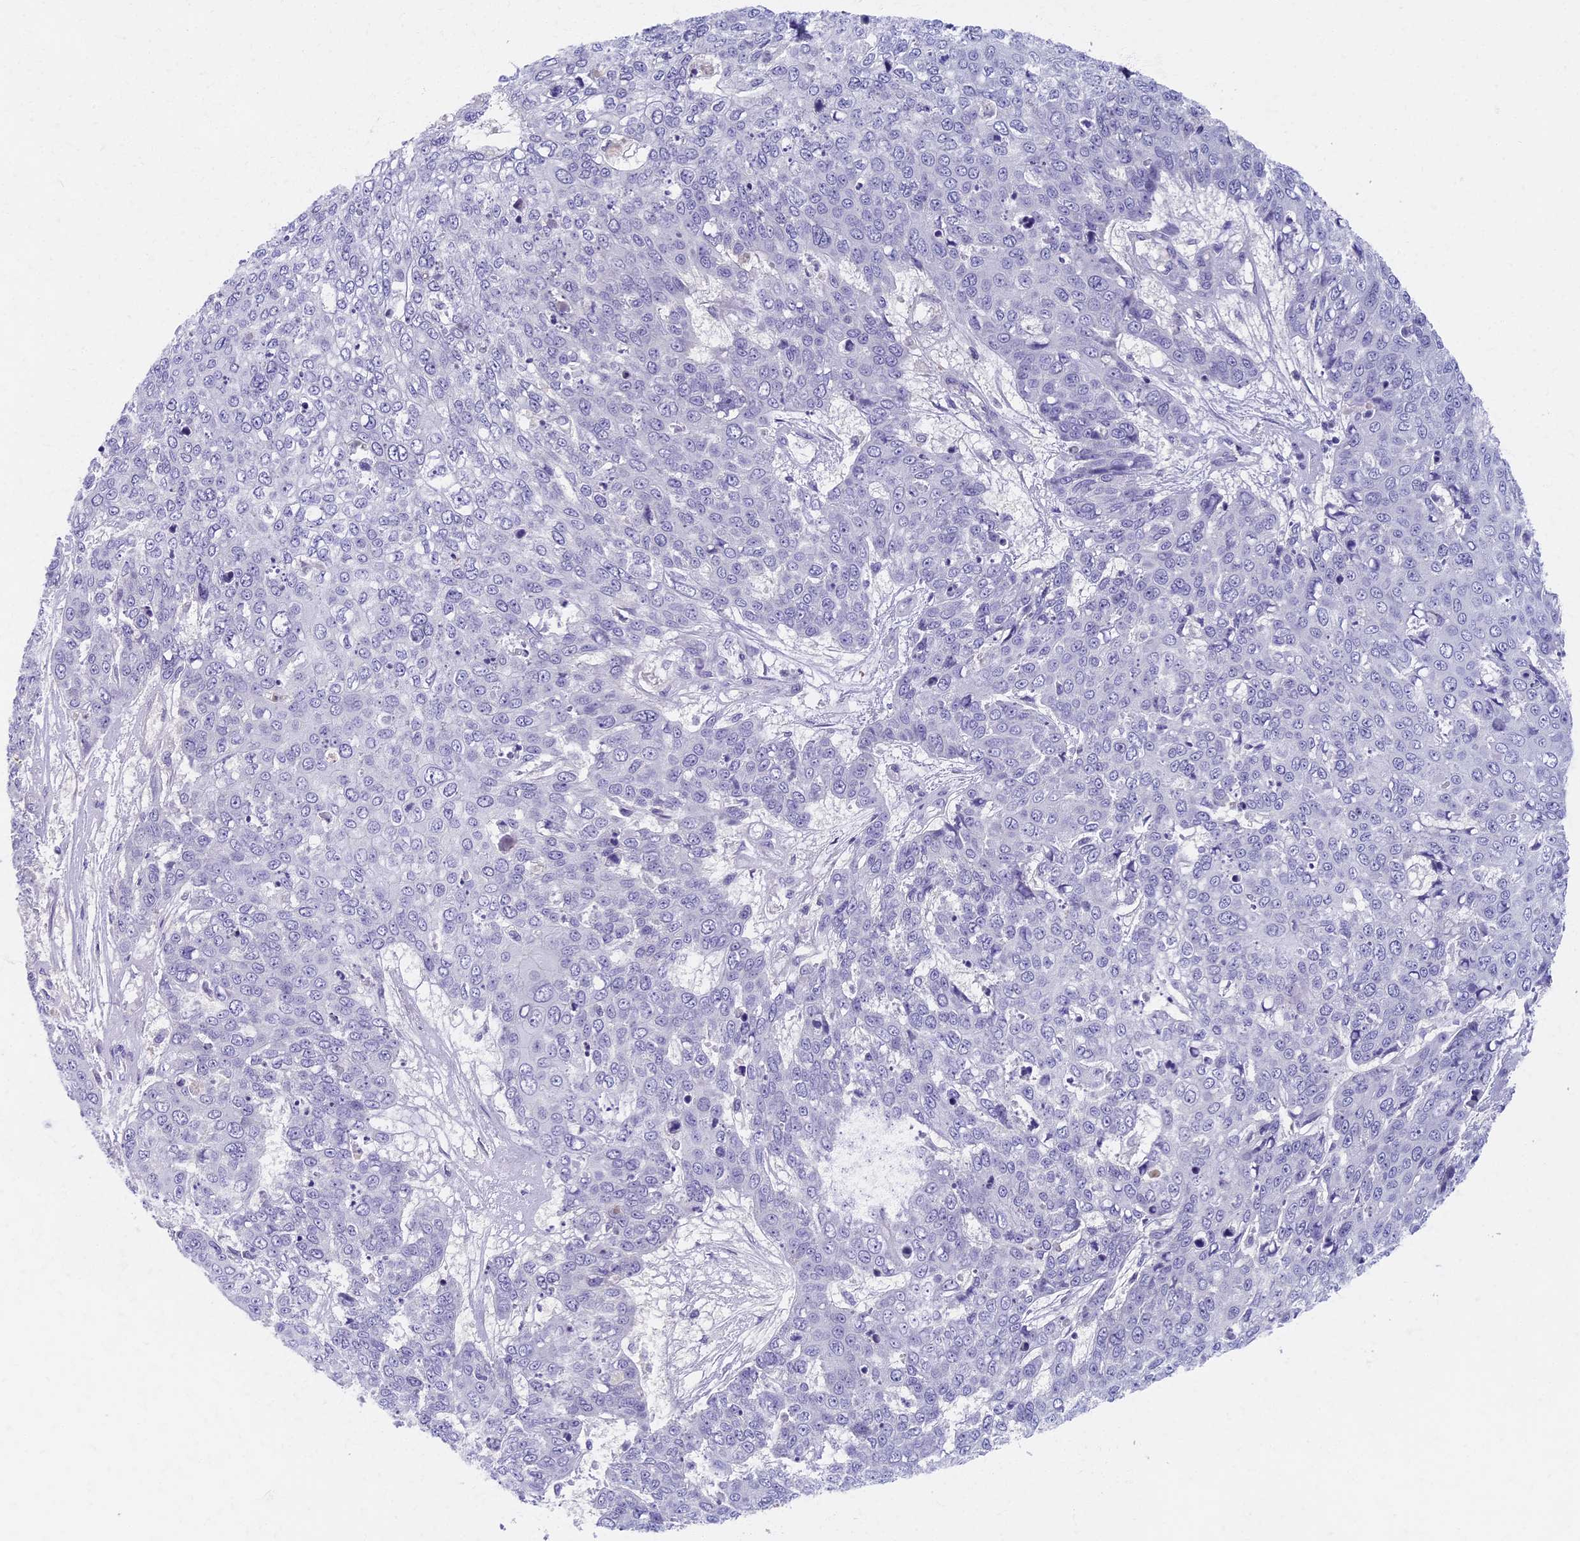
{"staining": {"intensity": "negative", "quantity": "none", "location": "none"}, "tissue": "skin cancer", "cell_type": "Tumor cells", "image_type": "cancer", "snomed": [{"axis": "morphology", "description": "Squamous cell carcinoma, NOS"}, {"axis": "topography", "description": "Skin"}], "caption": "Image shows no significant protein expression in tumor cells of squamous cell carcinoma (skin).", "gene": "AP4E1", "patient": {"sex": "male", "age": 71}}